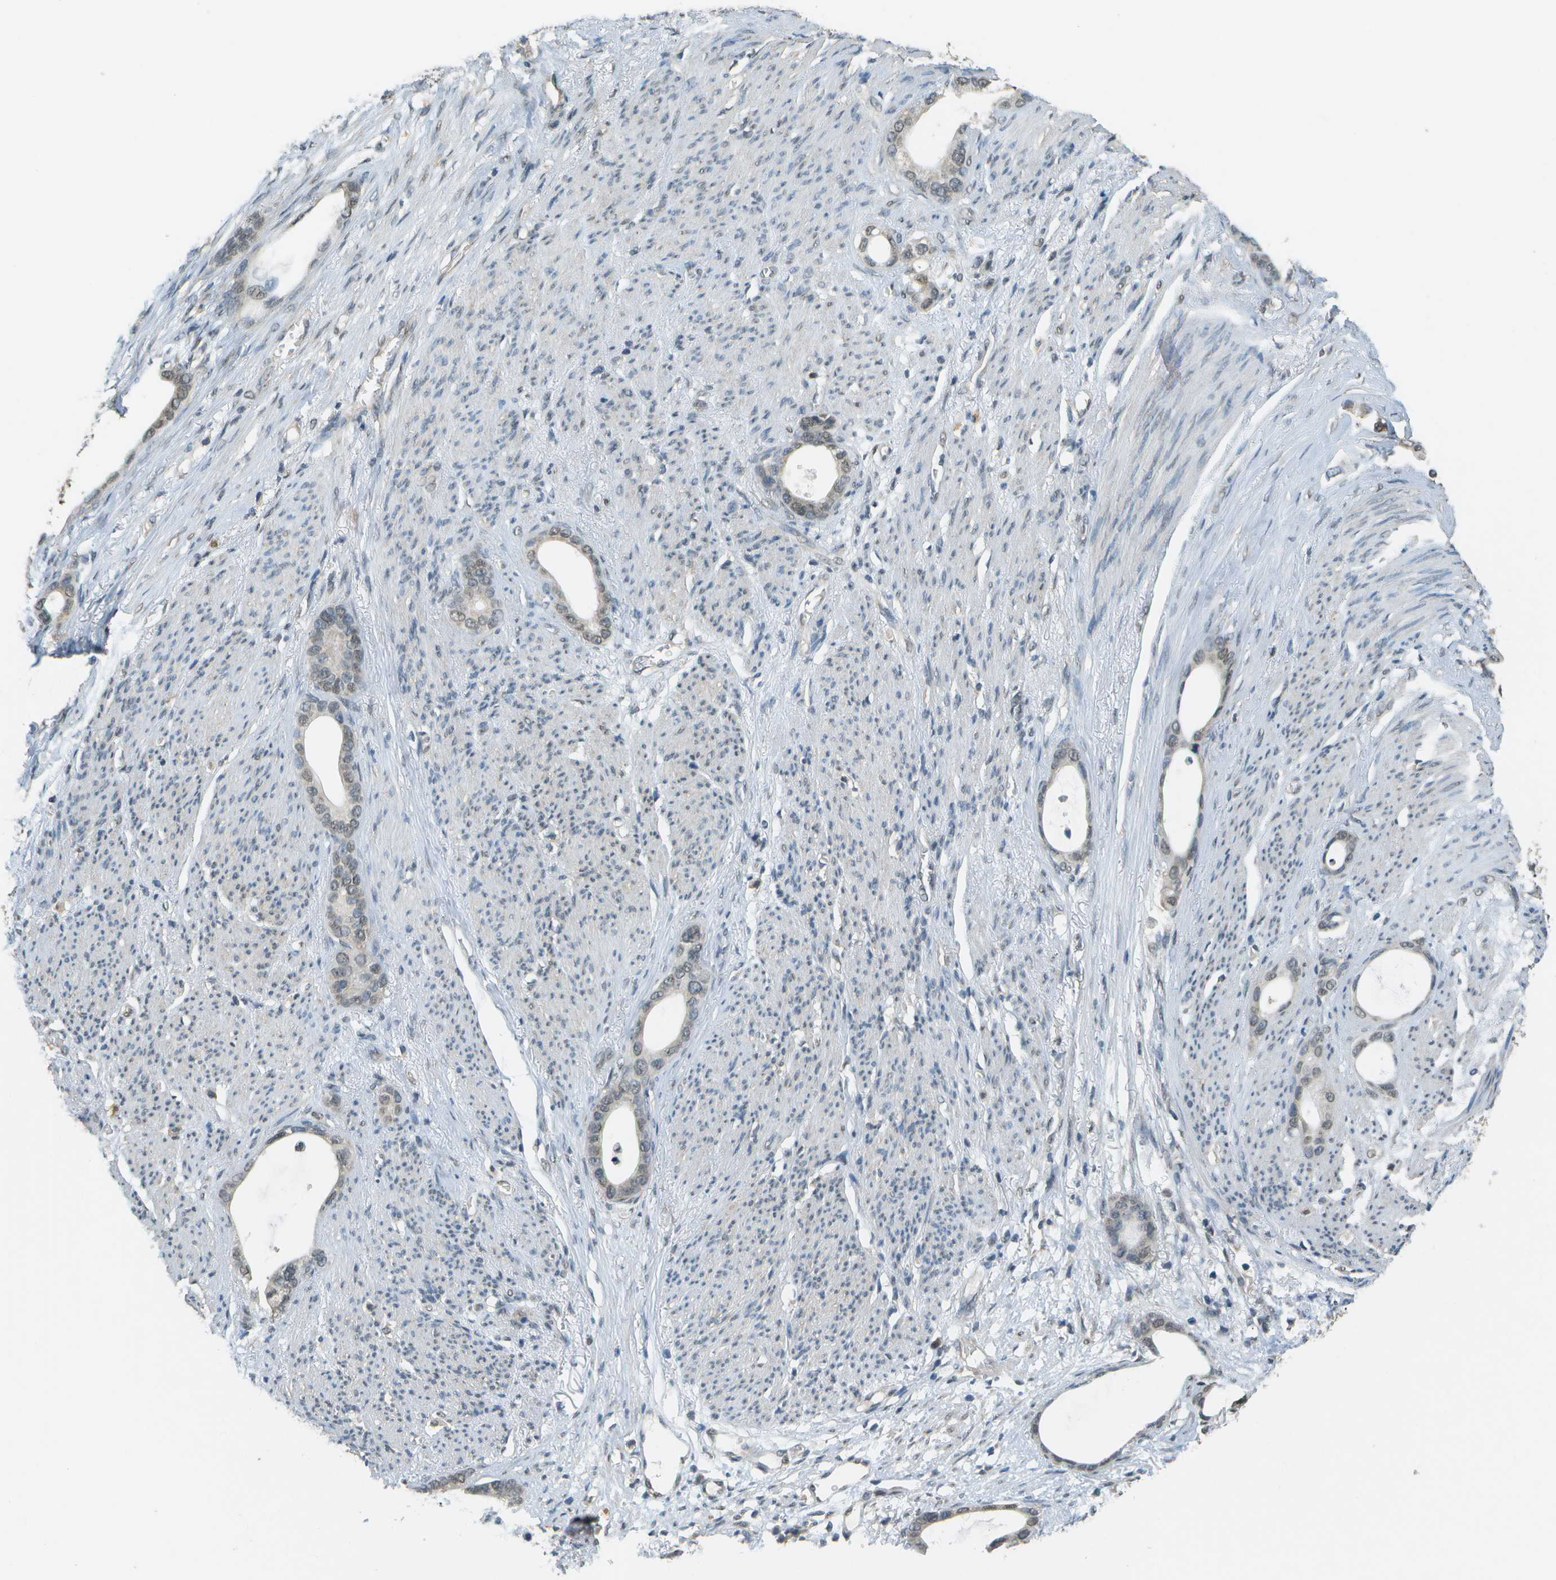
{"staining": {"intensity": "weak", "quantity": "25%-75%", "location": "nuclear"}, "tissue": "stomach cancer", "cell_type": "Tumor cells", "image_type": "cancer", "snomed": [{"axis": "morphology", "description": "Adenocarcinoma, NOS"}, {"axis": "topography", "description": "Stomach"}], "caption": "A micrograph of human stomach cancer stained for a protein displays weak nuclear brown staining in tumor cells.", "gene": "ABL2", "patient": {"sex": "female", "age": 75}}